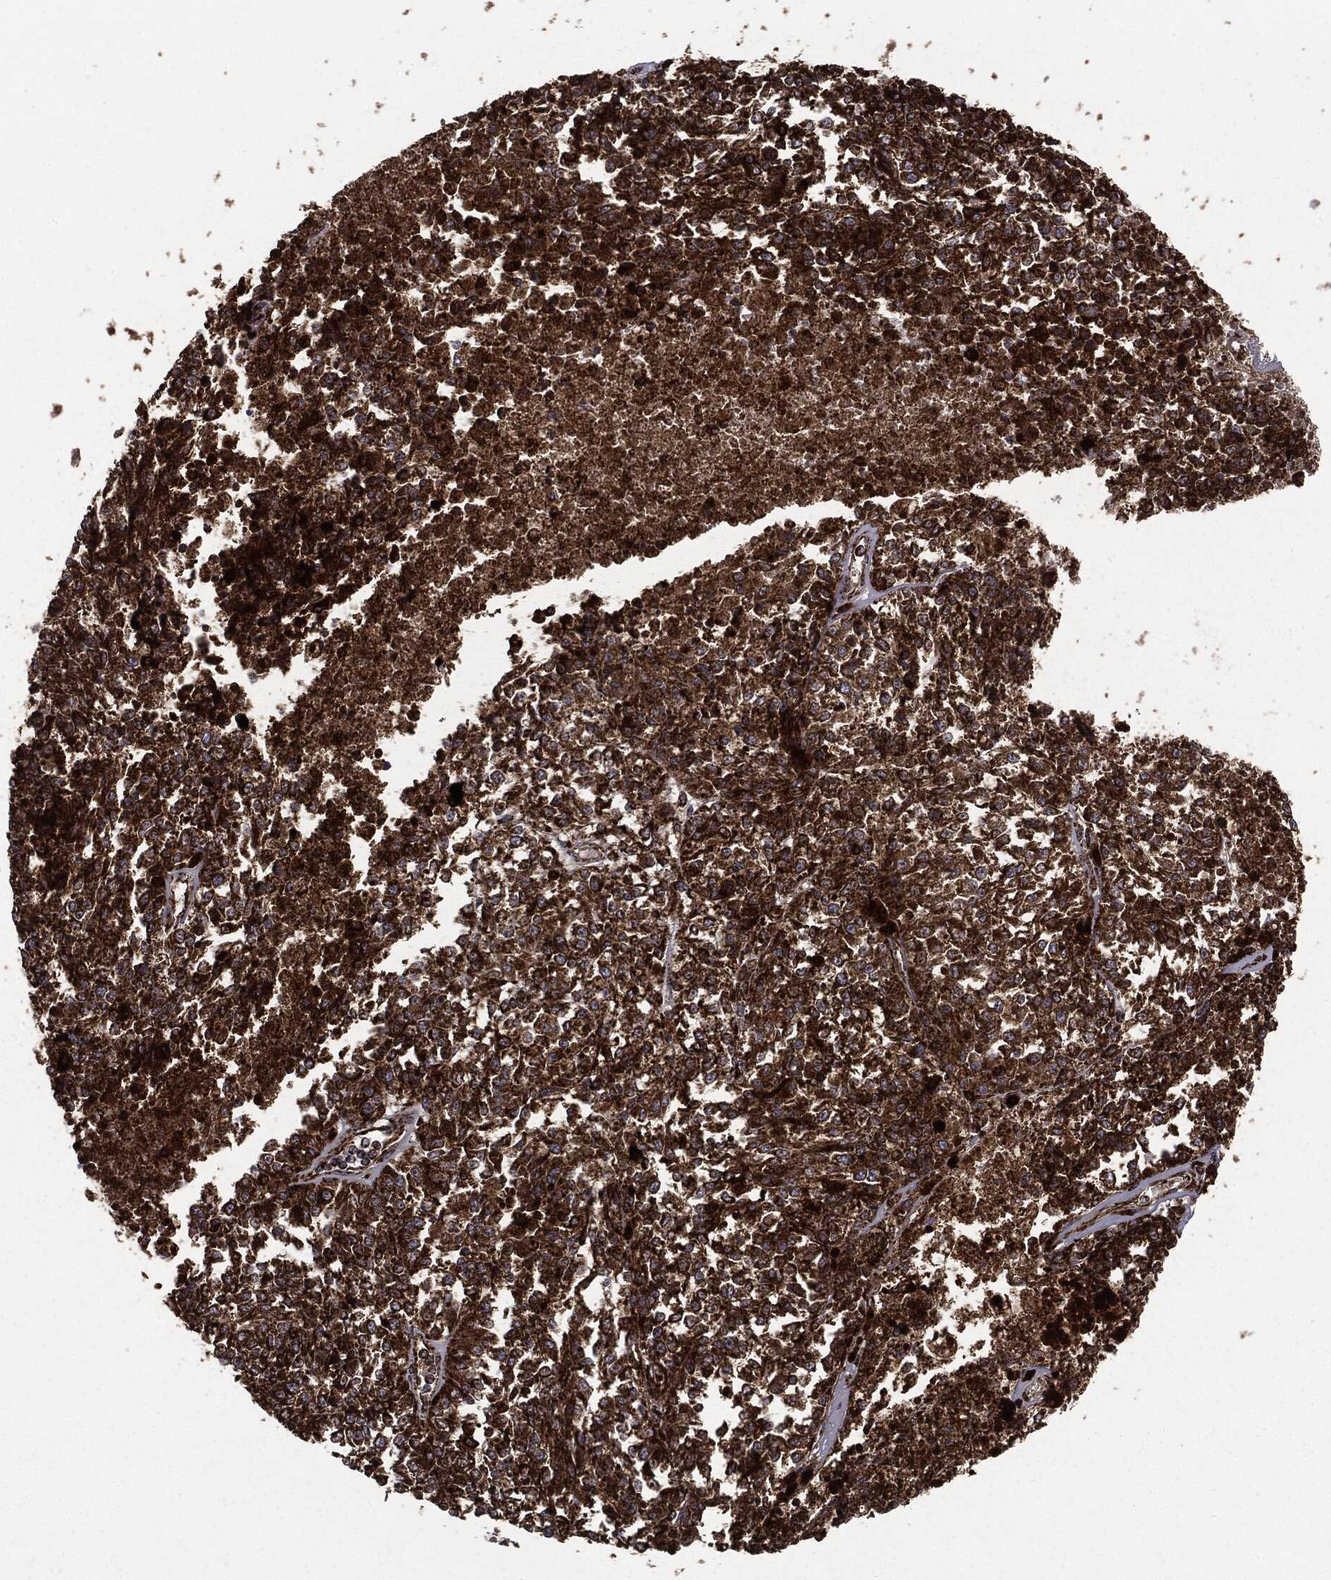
{"staining": {"intensity": "strong", "quantity": ">75%", "location": "cytoplasmic/membranous"}, "tissue": "melanoma", "cell_type": "Tumor cells", "image_type": "cancer", "snomed": [{"axis": "morphology", "description": "Malignant melanoma, Metastatic site"}, {"axis": "topography", "description": "Lymph node"}], "caption": "Melanoma was stained to show a protein in brown. There is high levels of strong cytoplasmic/membranous positivity in approximately >75% of tumor cells.", "gene": "MAP2K1", "patient": {"sex": "female", "age": 64}}